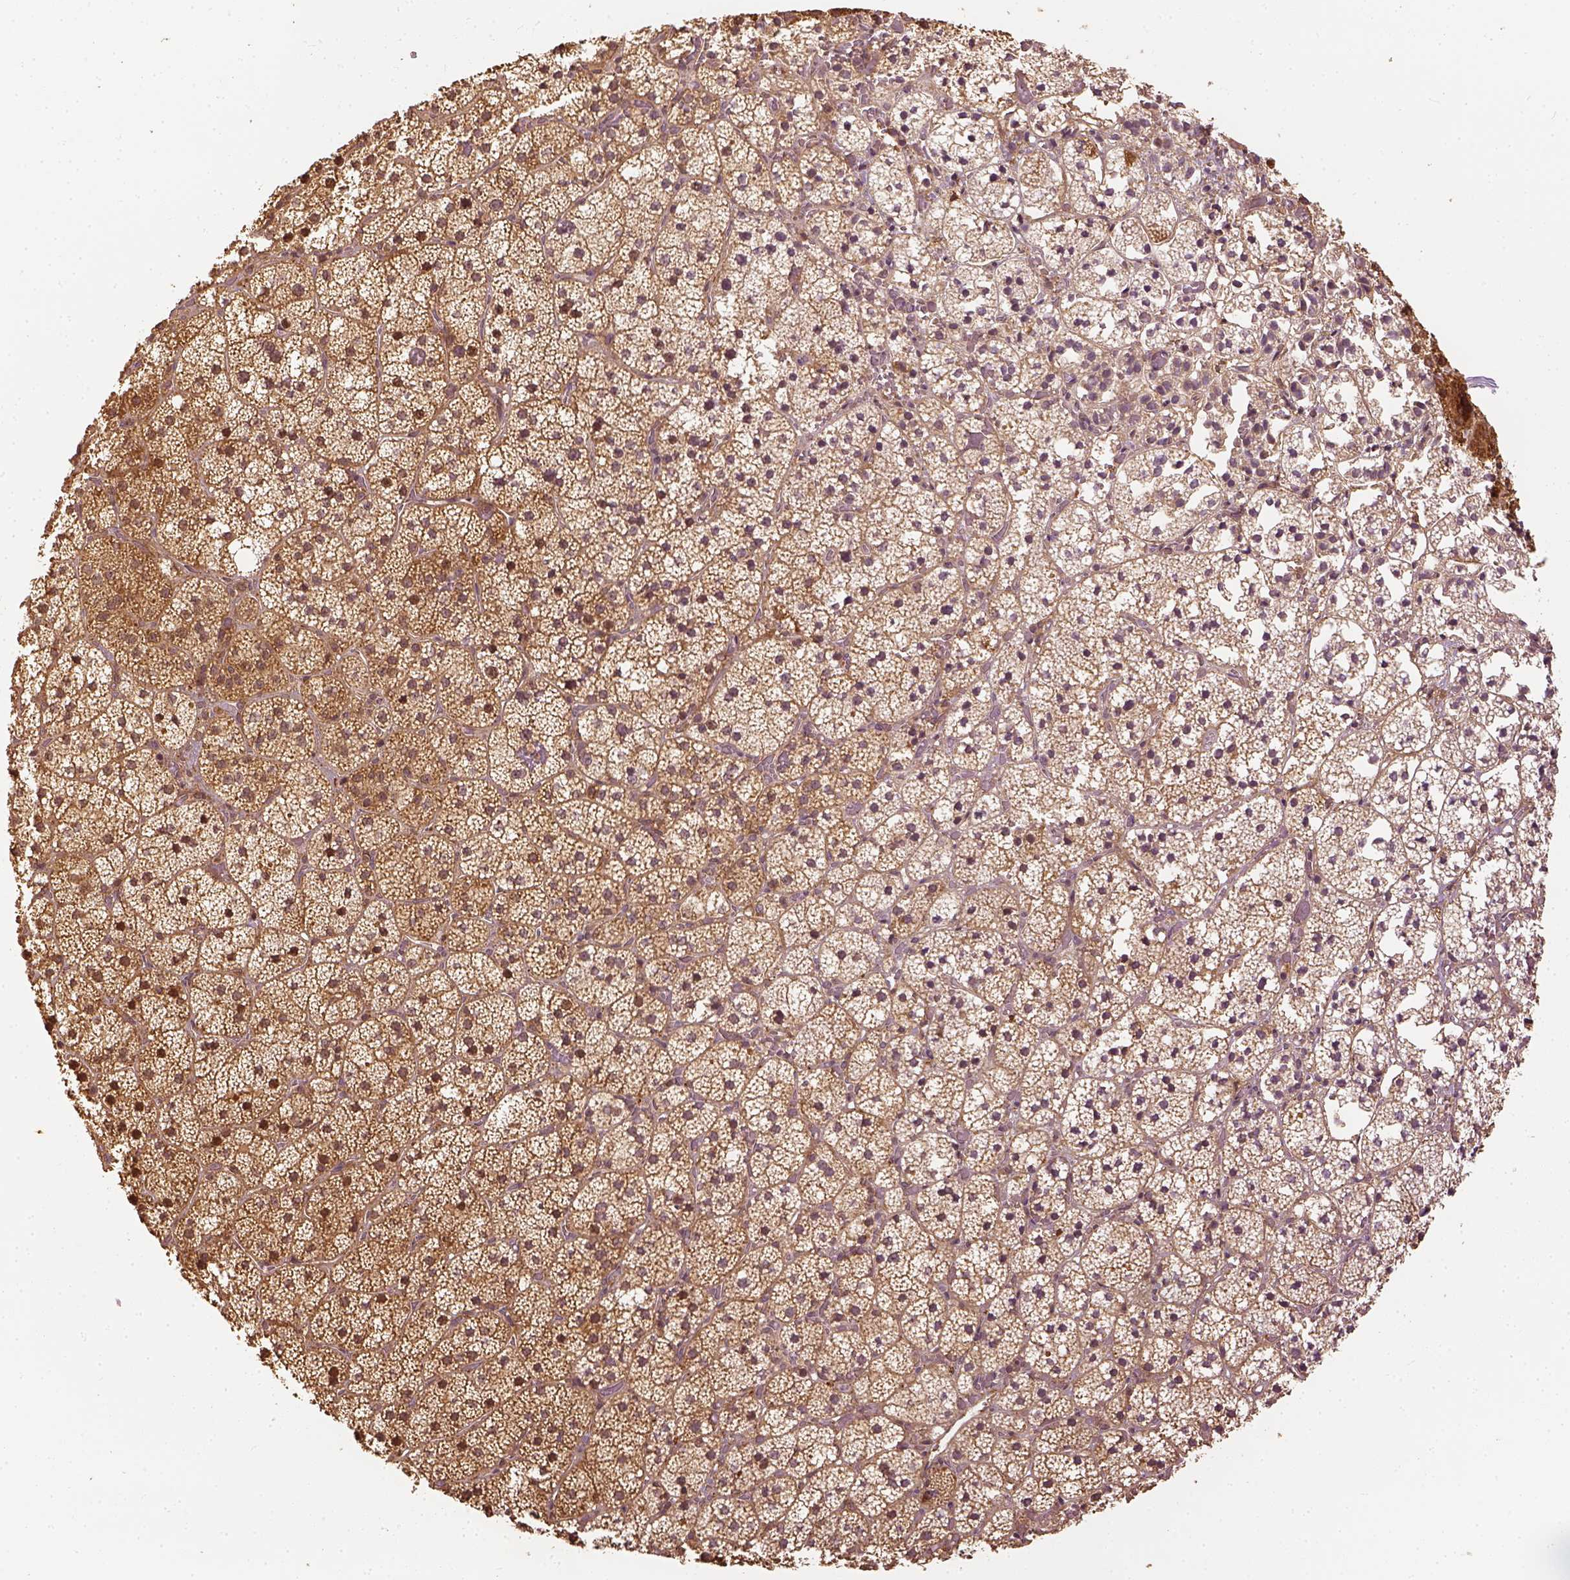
{"staining": {"intensity": "moderate", "quantity": ">75%", "location": "cytoplasmic/membranous,nuclear"}, "tissue": "adrenal gland", "cell_type": "Glandular cells", "image_type": "normal", "snomed": [{"axis": "morphology", "description": "Normal tissue, NOS"}, {"axis": "topography", "description": "Adrenal gland"}], "caption": "Adrenal gland stained with a brown dye displays moderate cytoplasmic/membranous,nuclear positive staining in approximately >75% of glandular cells.", "gene": "VEGFA", "patient": {"sex": "male", "age": 53}}